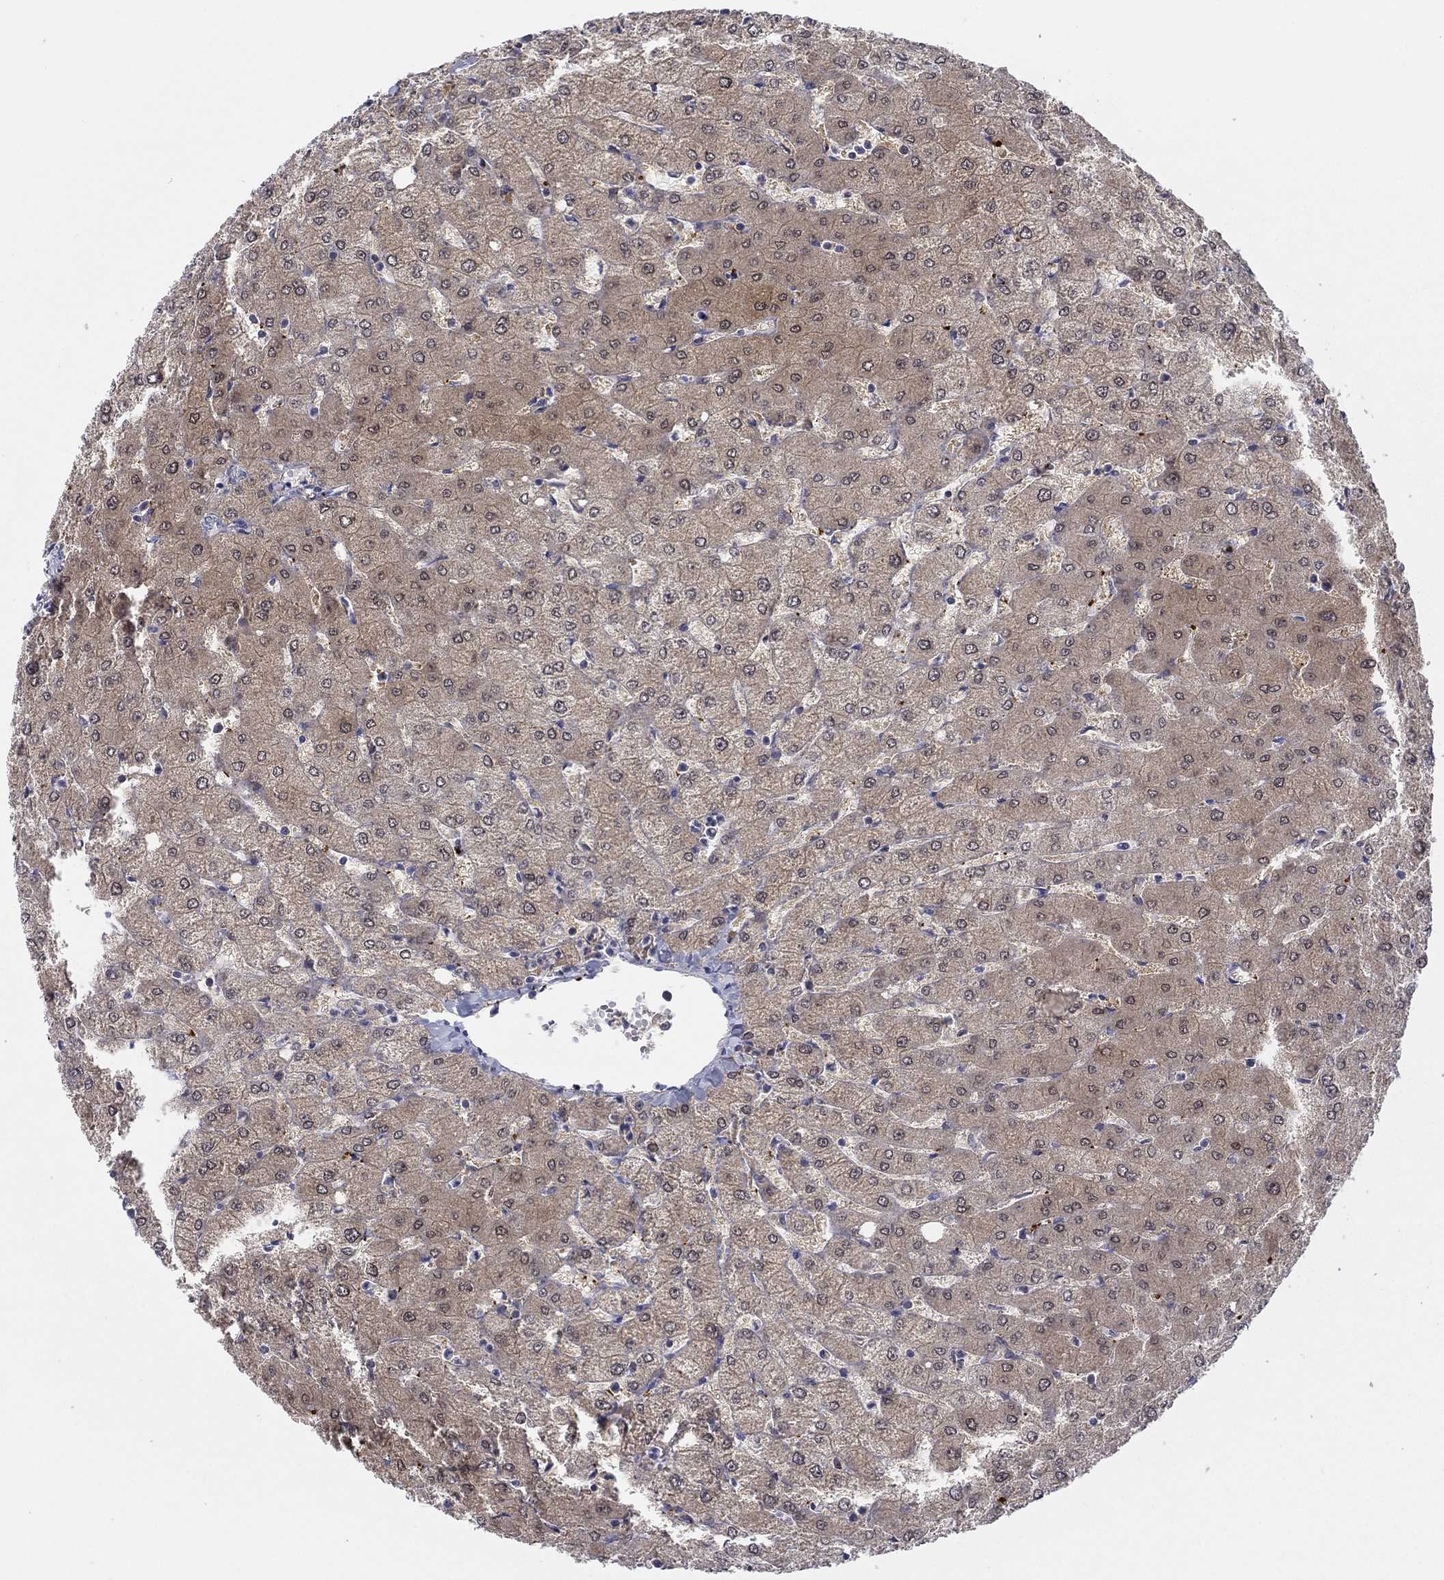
{"staining": {"intensity": "negative", "quantity": "none", "location": "none"}, "tissue": "liver", "cell_type": "Cholangiocytes", "image_type": "normal", "snomed": [{"axis": "morphology", "description": "Normal tissue, NOS"}, {"axis": "topography", "description": "Liver"}], "caption": "Immunohistochemical staining of unremarkable human liver displays no significant positivity in cholangiocytes.", "gene": "ALOX12", "patient": {"sex": "female", "age": 54}}